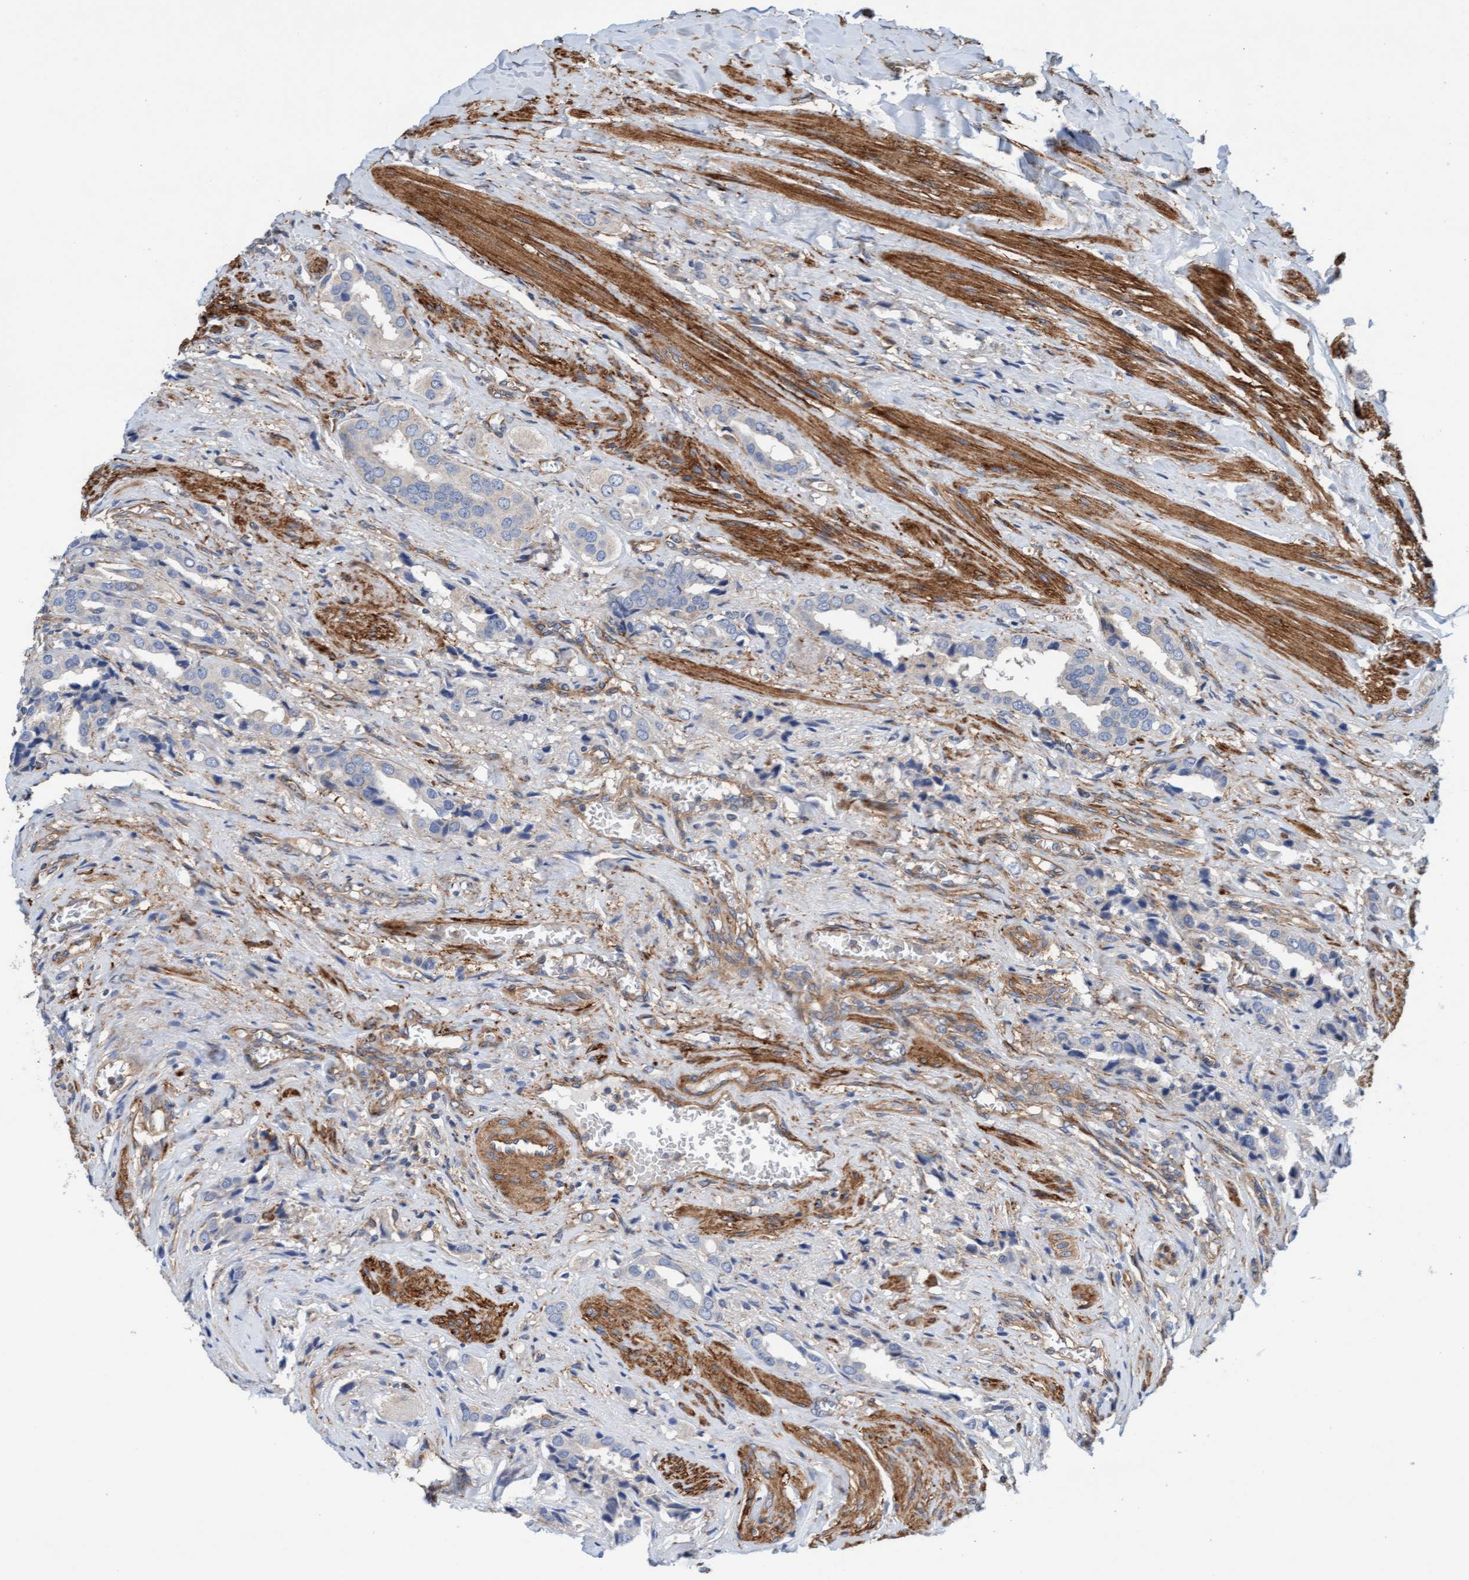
{"staining": {"intensity": "negative", "quantity": "none", "location": "none"}, "tissue": "prostate cancer", "cell_type": "Tumor cells", "image_type": "cancer", "snomed": [{"axis": "morphology", "description": "Adenocarcinoma, High grade"}, {"axis": "topography", "description": "Prostate"}], "caption": "IHC of prostate cancer (high-grade adenocarcinoma) displays no staining in tumor cells. Brightfield microscopy of IHC stained with DAB (3,3'-diaminobenzidine) (brown) and hematoxylin (blue), captured at high magnification.", "gene": "FMNL3", "patient": {"sex": "male", "age": 52}}